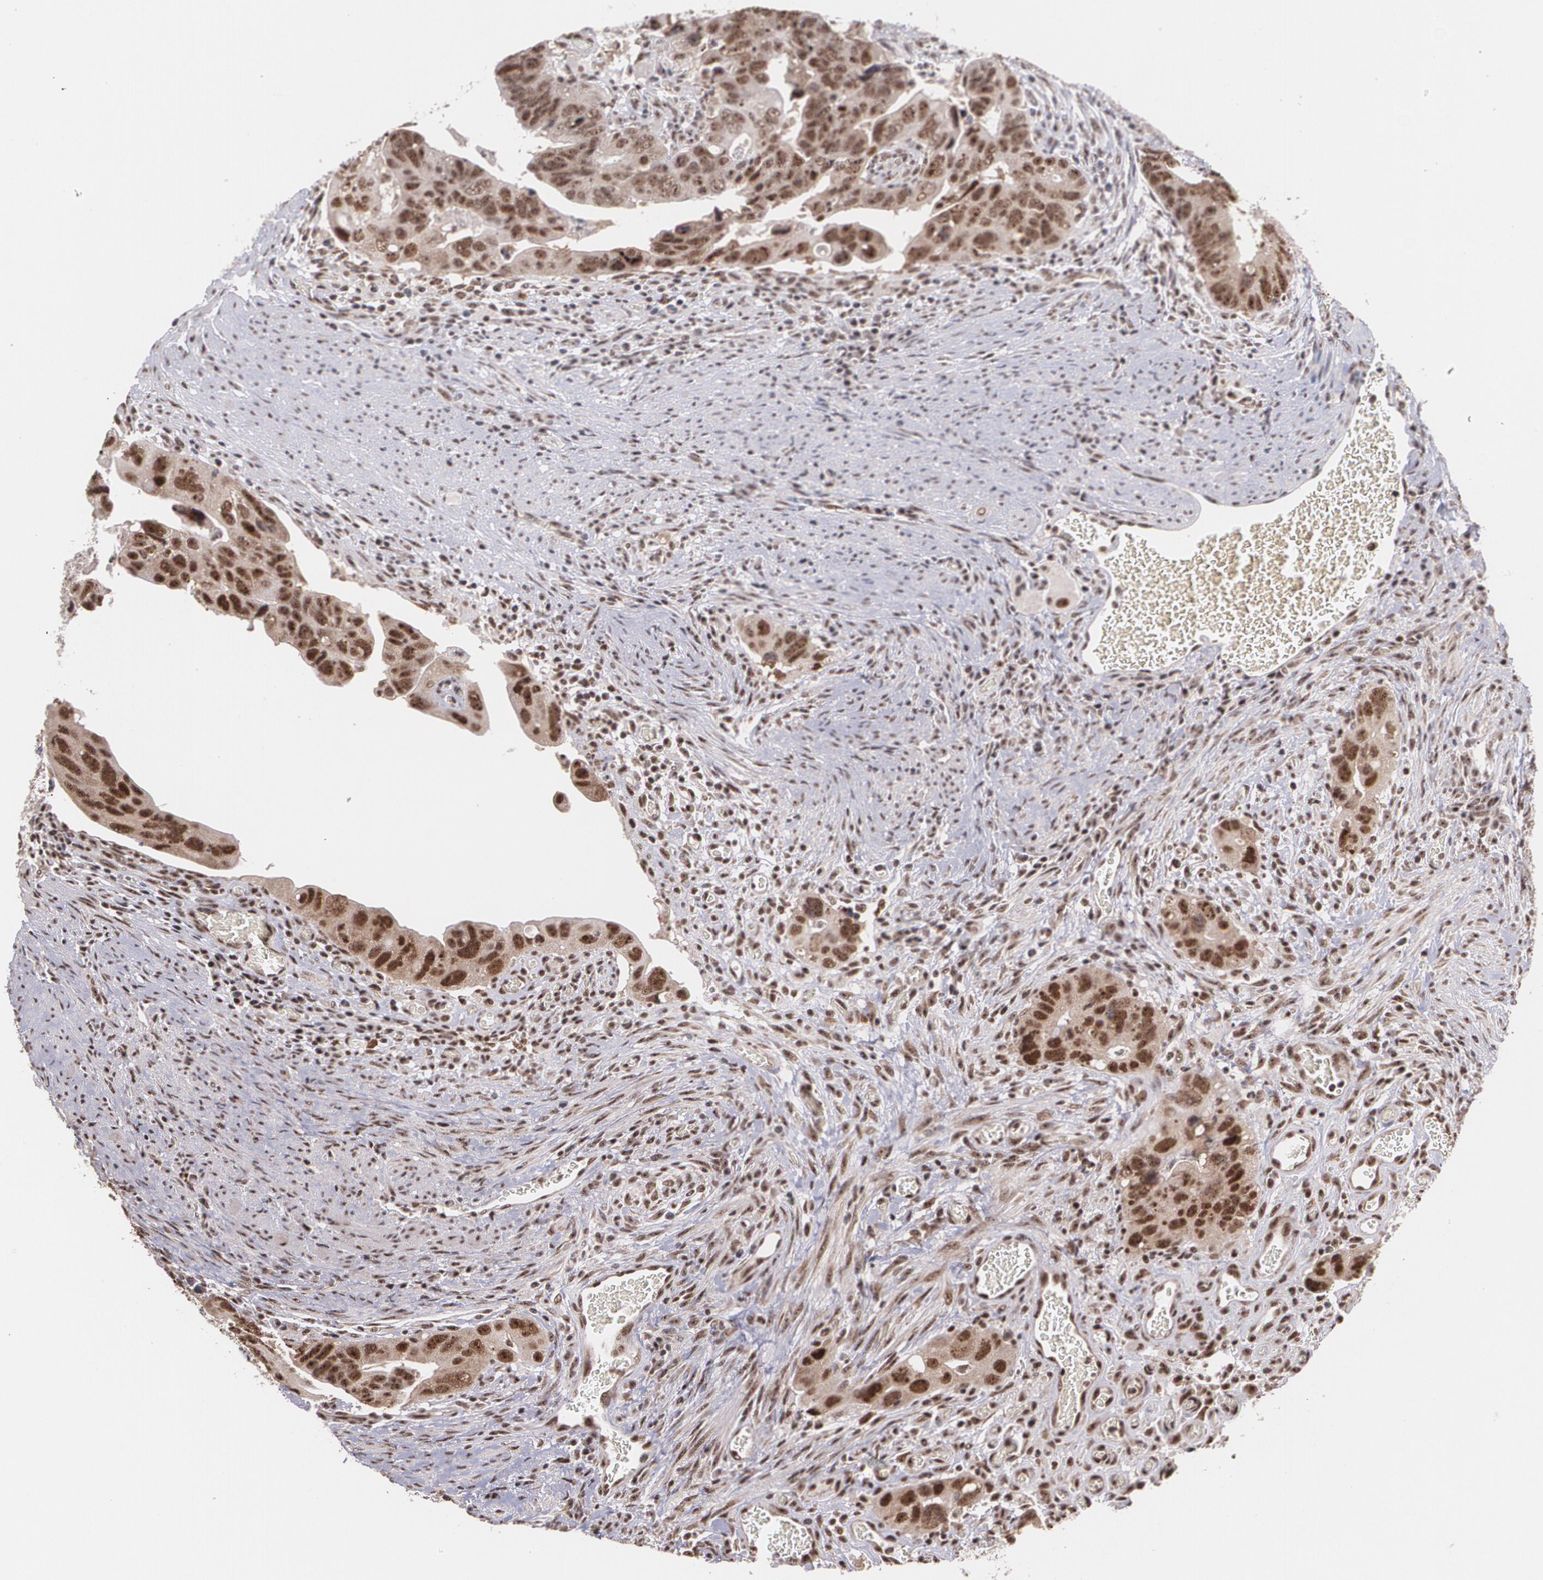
{"staining": {"intensity": "strong", "quantity": ">75%", "location": "cytoplasmic/membranous,nuclear"}, "tissue": "colorectal cancer", "cell_type": "Tumor cells", "image_type": "cancer", "snomed": [{"axis": "morphology", "description": "Adenocarcinoma, NOS"}, {"axis": "topography", "description": "Rectum"}], "caption": "Colorectal cancer stained with a brown dye exhibits strong cytoplasmic/membranous and nuclear positive staining in approximately >75% of tumor cells.", "gene": "C6orf15", "patient": {"sex": "male", "age": 53}}